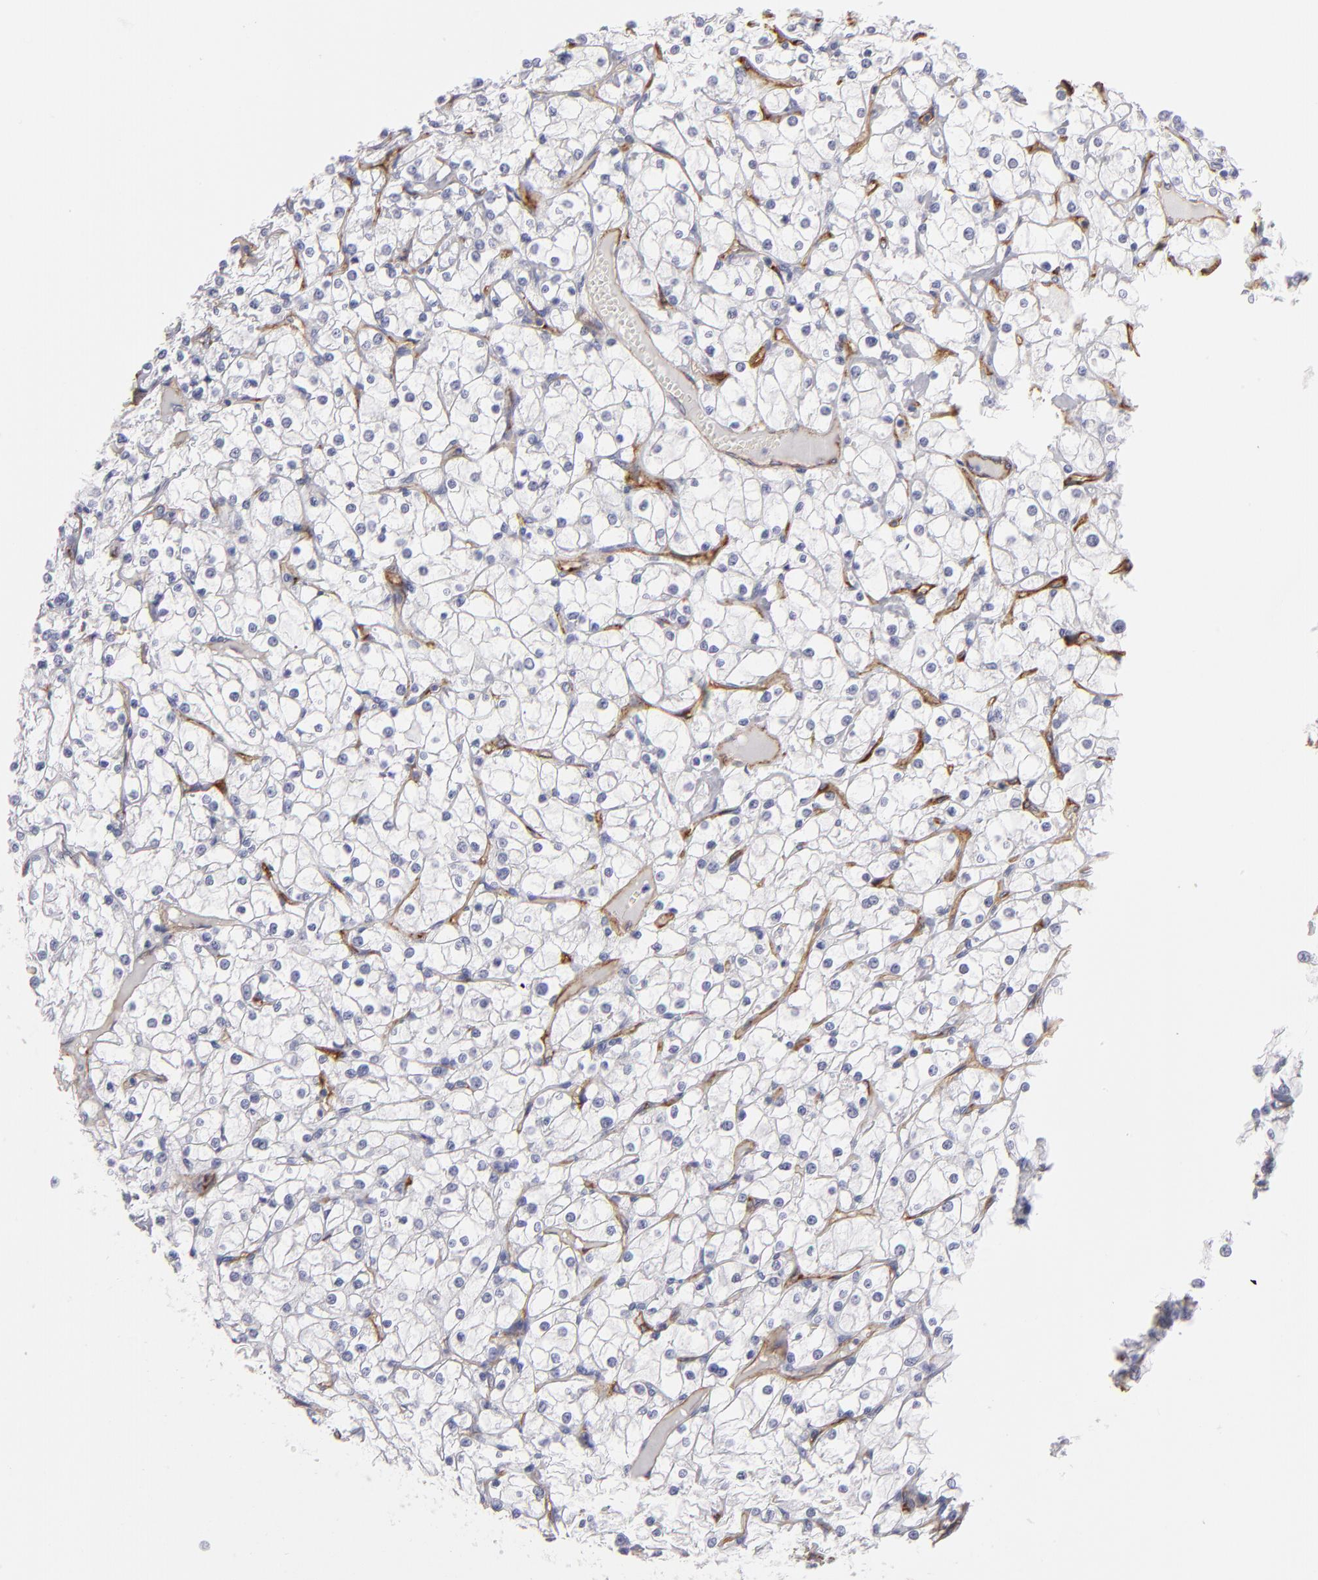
{"staining": {"intensity": "negative", "quantity": "none", "location": "none"}, "tissue": "renal cancer", "cell_type": "Tumor cells", "image_type": "cancer", "snomed": [{"axis": "morphology", "description": "Adenocarcinoma, NOS"}, {"axis": "topography", "description": "Kidney"}], "caption": "A photomicrograph of human renal cancer (adenocarcinoma) is negative for staining in tumor cells.", "gene": "PLVAP", "patient": {"sex": "female", "age": 73}}